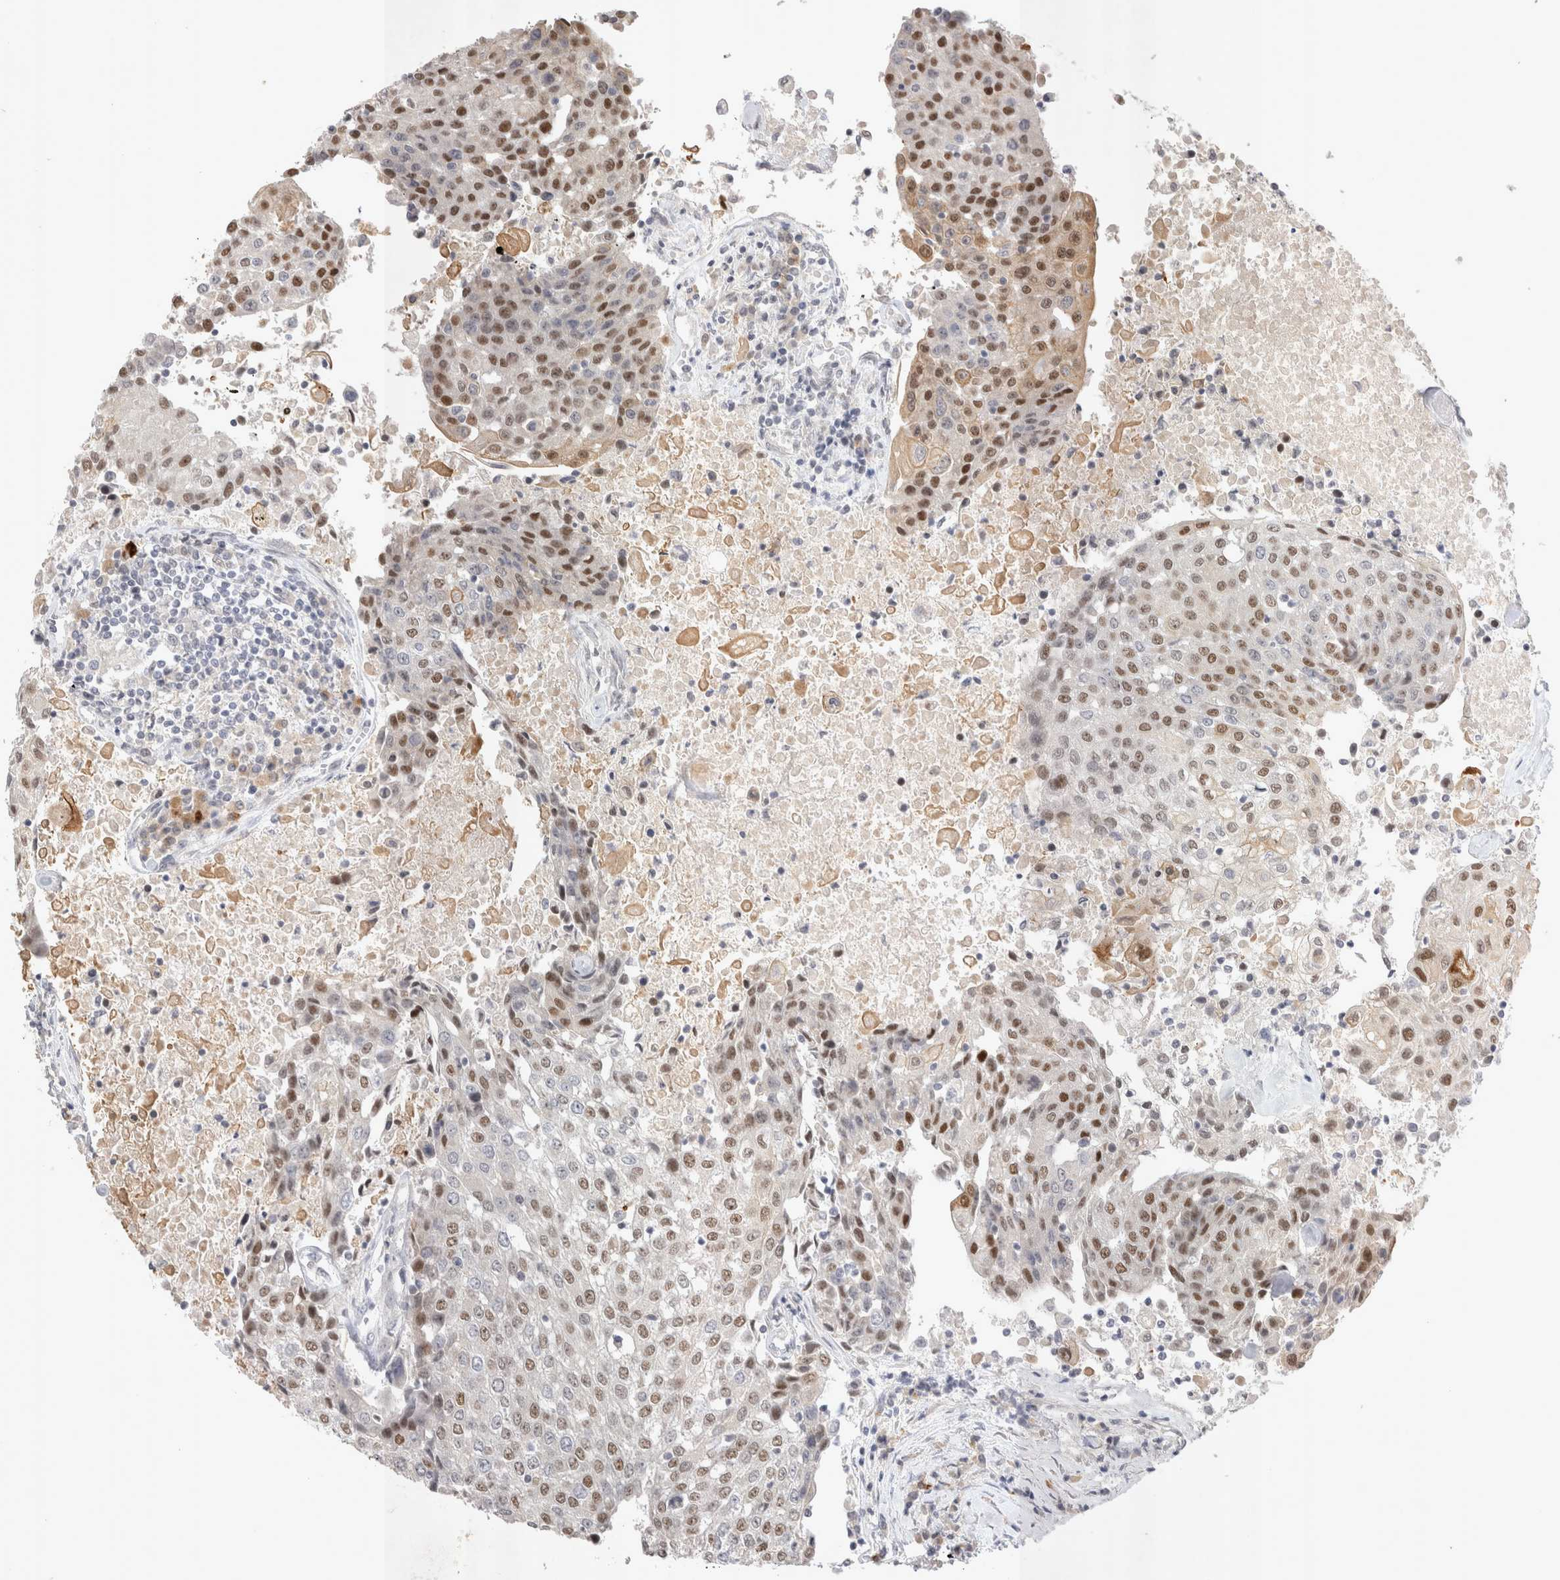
{"staining": {"intensity": "moderate", "quantity": "25%-75%", "location": "cytoplasmic/membranous,nuclear"}, "tissue": "urothelial cancer", "cell_type": "Tumor cells", "image_type": "cancer", "snomed": [{"axis": "morphology", "description": "Urothelial carcinoma, High grade"}, {"axis": "topography", "description": "Urinary bladder"}], "caption": "High-grade urothelial carcinoma was stained to show a protein in brown. There is medium levels of moderate cytoplasmic/membranous and nuclear staining in about 25%-75% of tumor cells. (brown staining indicates protein expression, while blue staining denotes nuclei).", "gene": "RECQL4", "patient": {"sex": "female", "age": 85}}